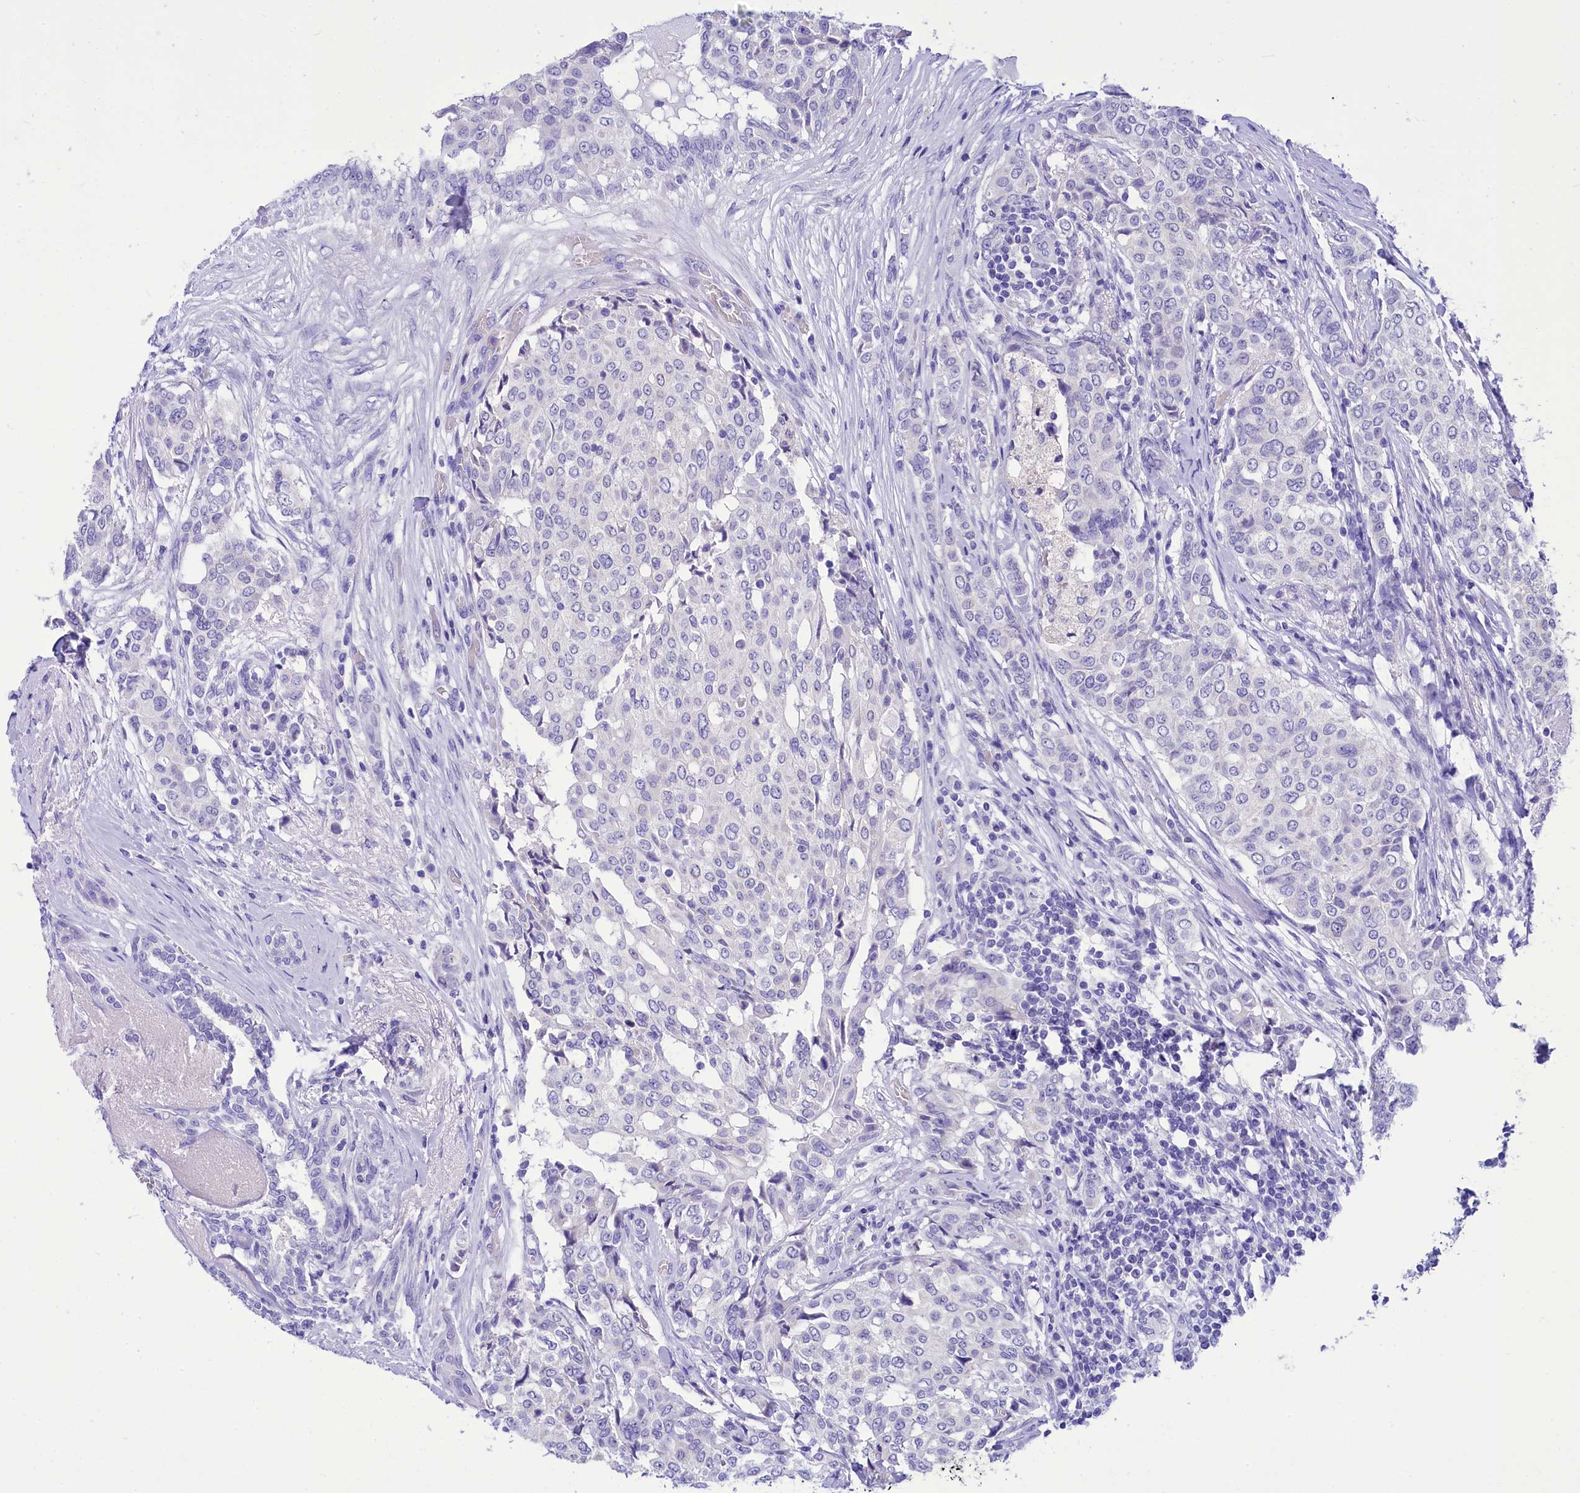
{"staining": {"intensity": "negative", "quantity": "none", "location": "none"}, "tissue": "breast cancer", "cell_type": "Tumor cells", "image_type": "cancer", "snomed": [{"axis": "morphology", "description": "Lobular carcinoma"}, {"axis": "topography", "description": "Breast"}], "caption": "Tumor cells show no significant protein staining in breast cancer.", "gene": "TTC36", "patient": {"sex": "female", "age": 51}}